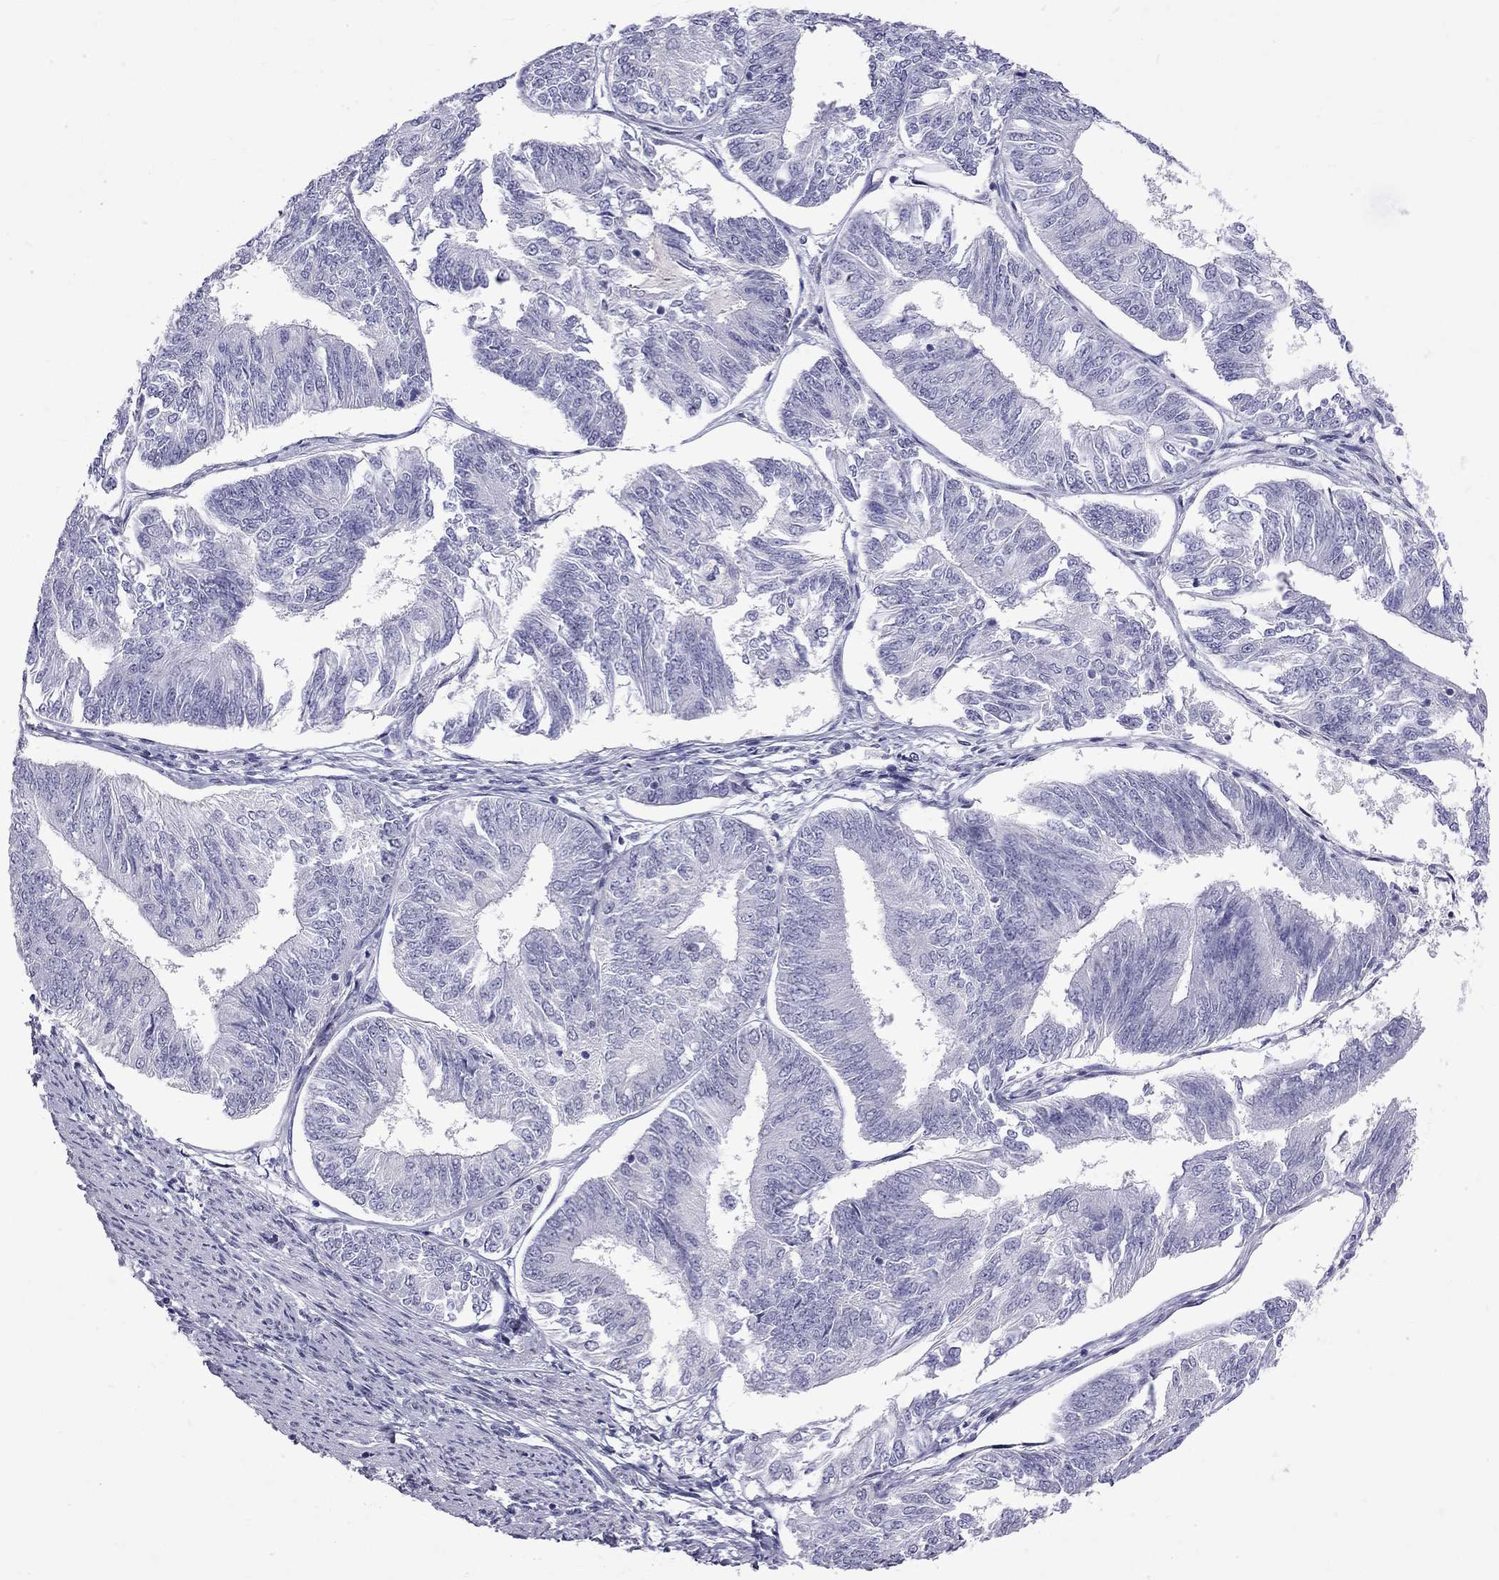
{"staining": {"intensity": "negative", "quantity": "none", "location": "none"}, "tissue": "endometrial cancer", "cell_type": "Tumor cells", "image_type": "cancer", "snomed": [{"axis": "morphology", "description": "Adenocarcinoma, NOS"}, {"axis": "topography", "description": "Endometrium"}], "caption": "This image is of endometrial cancer stained with IHC to label a protein in brown with the nuclei are counter-stained blue. There is no staining in tumor cells.", "gene": "RTL9", "patient": {"sex": "female", "age": 58}}